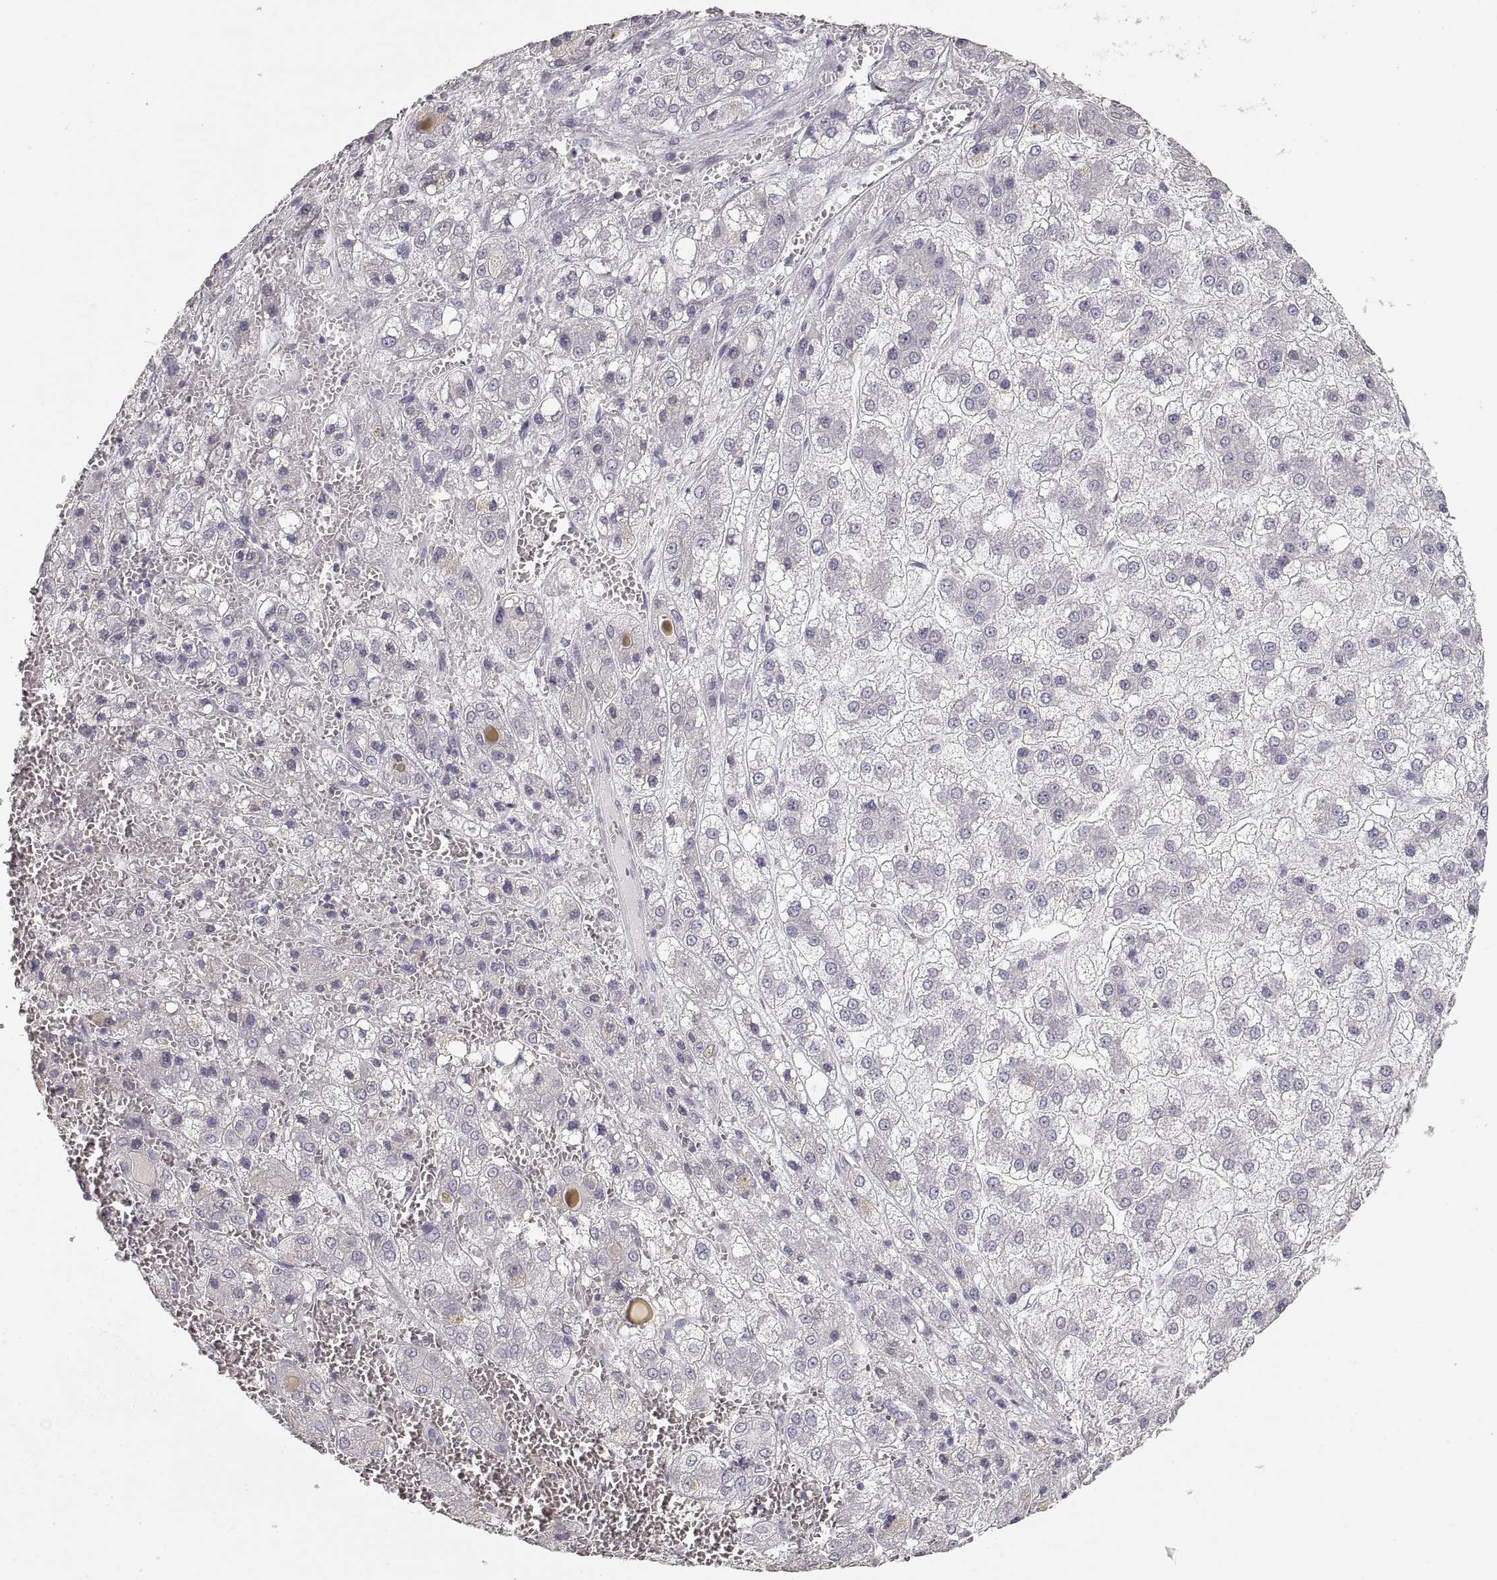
{"staining": {"intensity": "negative", "quantity": "none", "location": "none"}, "tissue": "liver cancer", "cell_type": "Tumor cells", "image_type": "cancer", "snomed": [{"axis": "morphology", "description": "Carcinoma, Hepatocellular, NOS"}, {"axis": "topography", "description": "Liver"}], "caption": "The immunohistochemistry (IHC) image has no significant expression in tumor cells of liver cancer tissue.", "gene": "ZP3", "patient": {"sex": "male", "age": 73}}